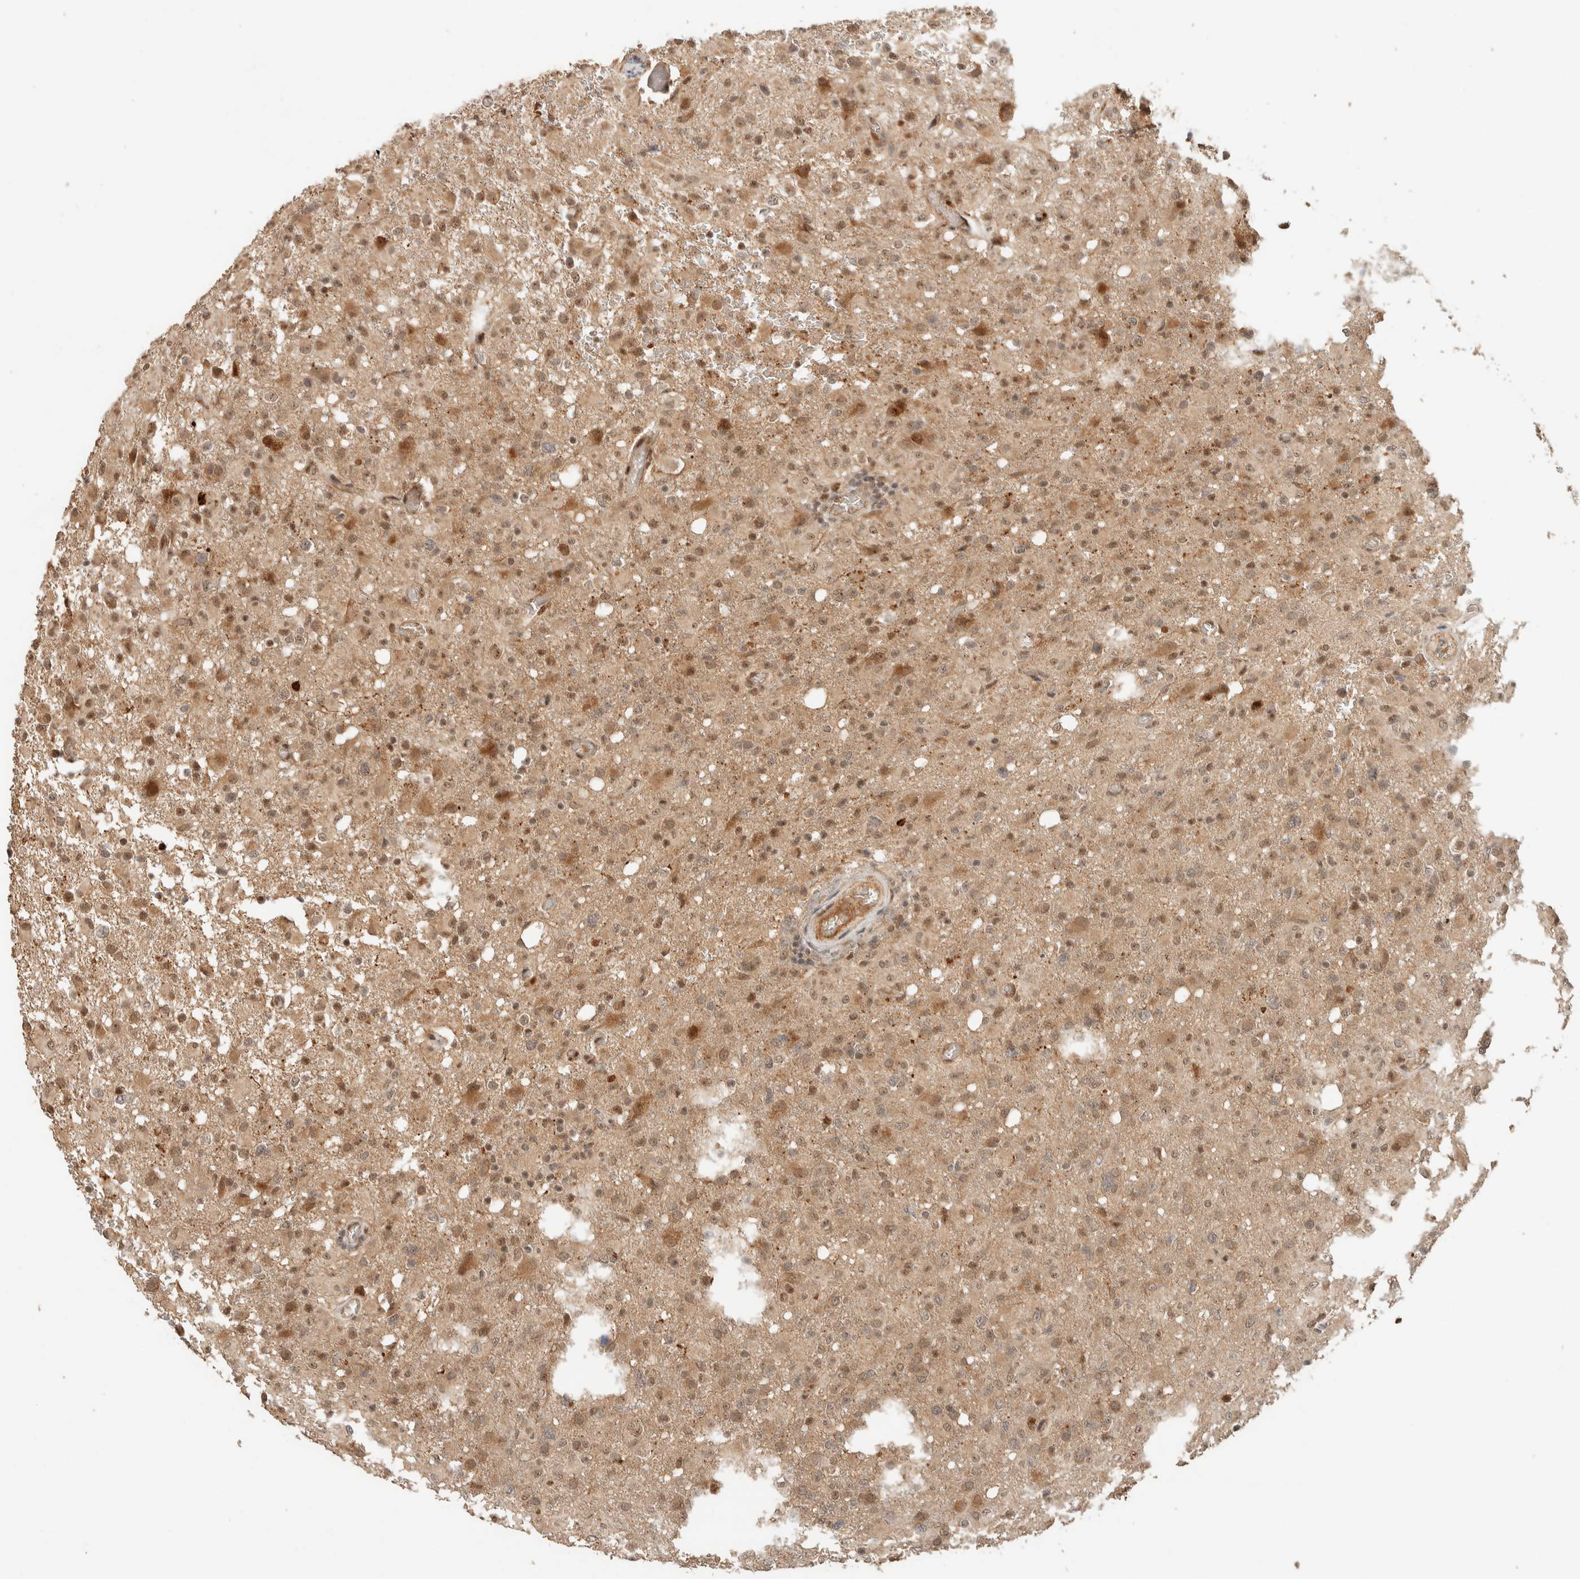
{"staining": {"intensity": "weak", "quantity": ">75%", "location": "cytoplasmic/membranous"}, "tissue": "glioma", "cell_type": "Tumor cells", "image_type": "cancer", "snomed": [{"axis": "morphology", "description": "Glioma, malignant, High grade"}, {"axis": "topography", "description": "Brain"}], "caption": "Immunohistochemical staining of human glioma shows weak cytoplasmic/membranous protein staining in about >75% of tumor cells.", "gene": "ZBTB2", "patient": {"sex": "female", "age": 57}}